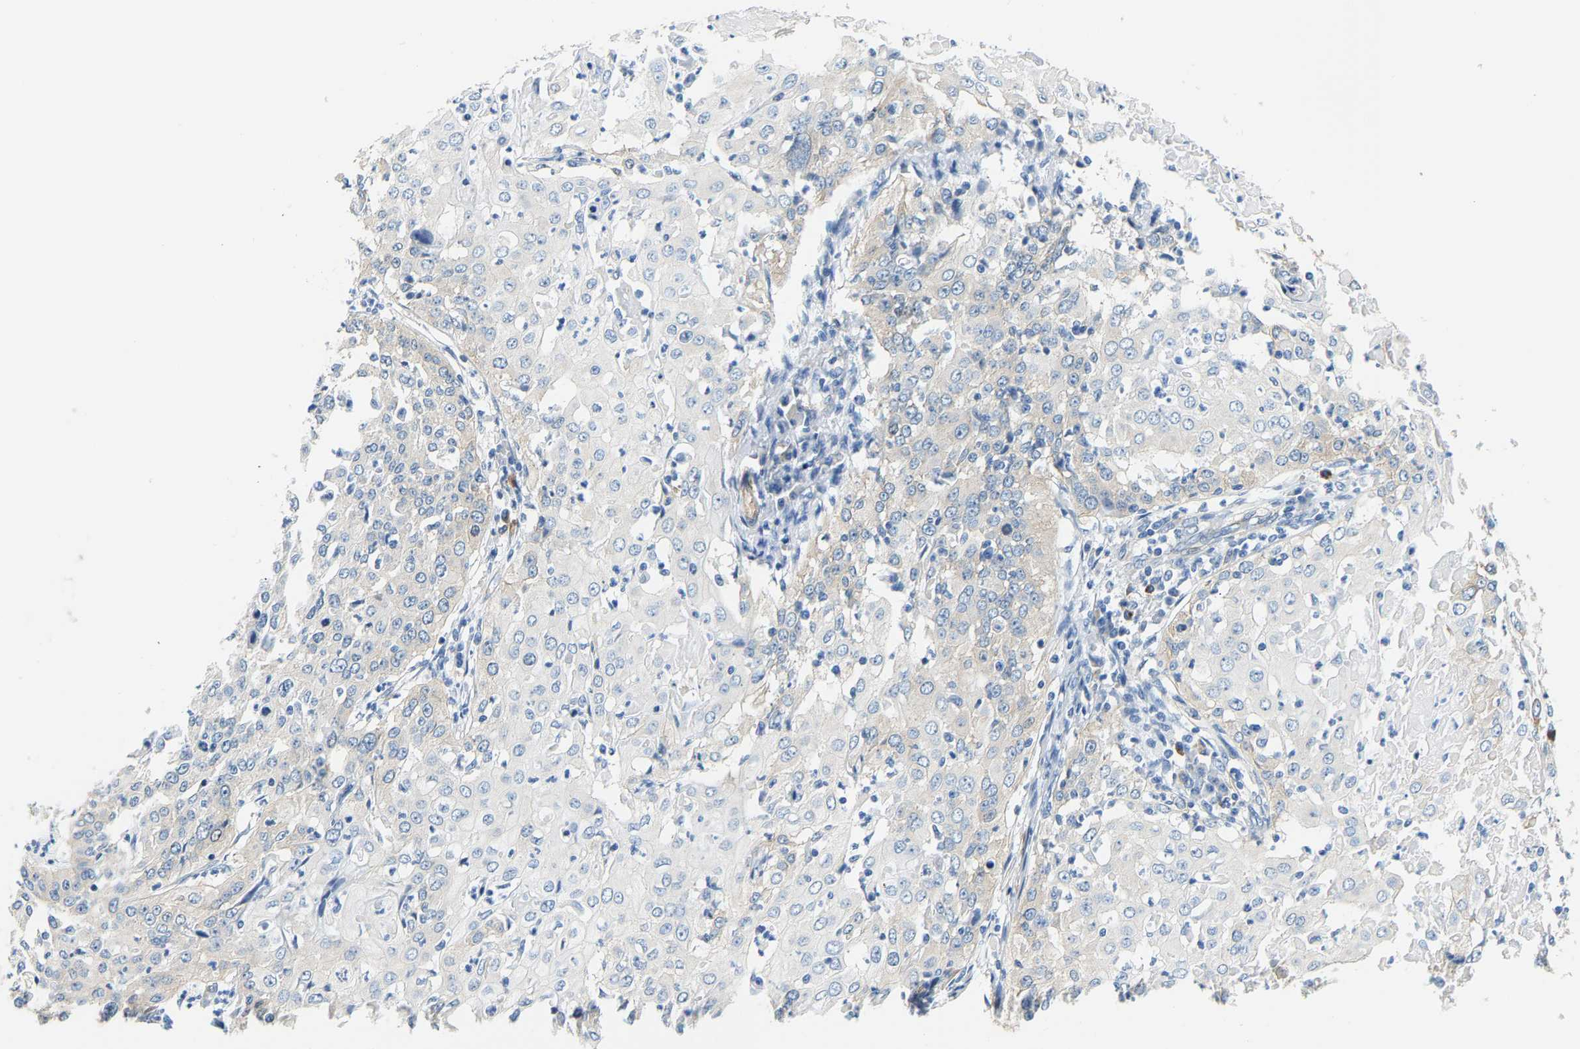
{"staining": {"intensity": "negative", "quantity": "none", "location": "none"}, "tissue": "cervical cancer", "cell_type": "Tumor cells", "image_type": "cancer", "snomed": [{"axis": "morphology", "description": "Squamous cell carcinoma, NOS"}, {"axis": "topography", "description": "Cervix"}], "caption": "Immunohistochemical staining of cervical cancer (squamous cell carcinoma) displays no significant staining in tumor cells.", "gene": "PAWR", "patient": {"sex": "female", "age": 39}}